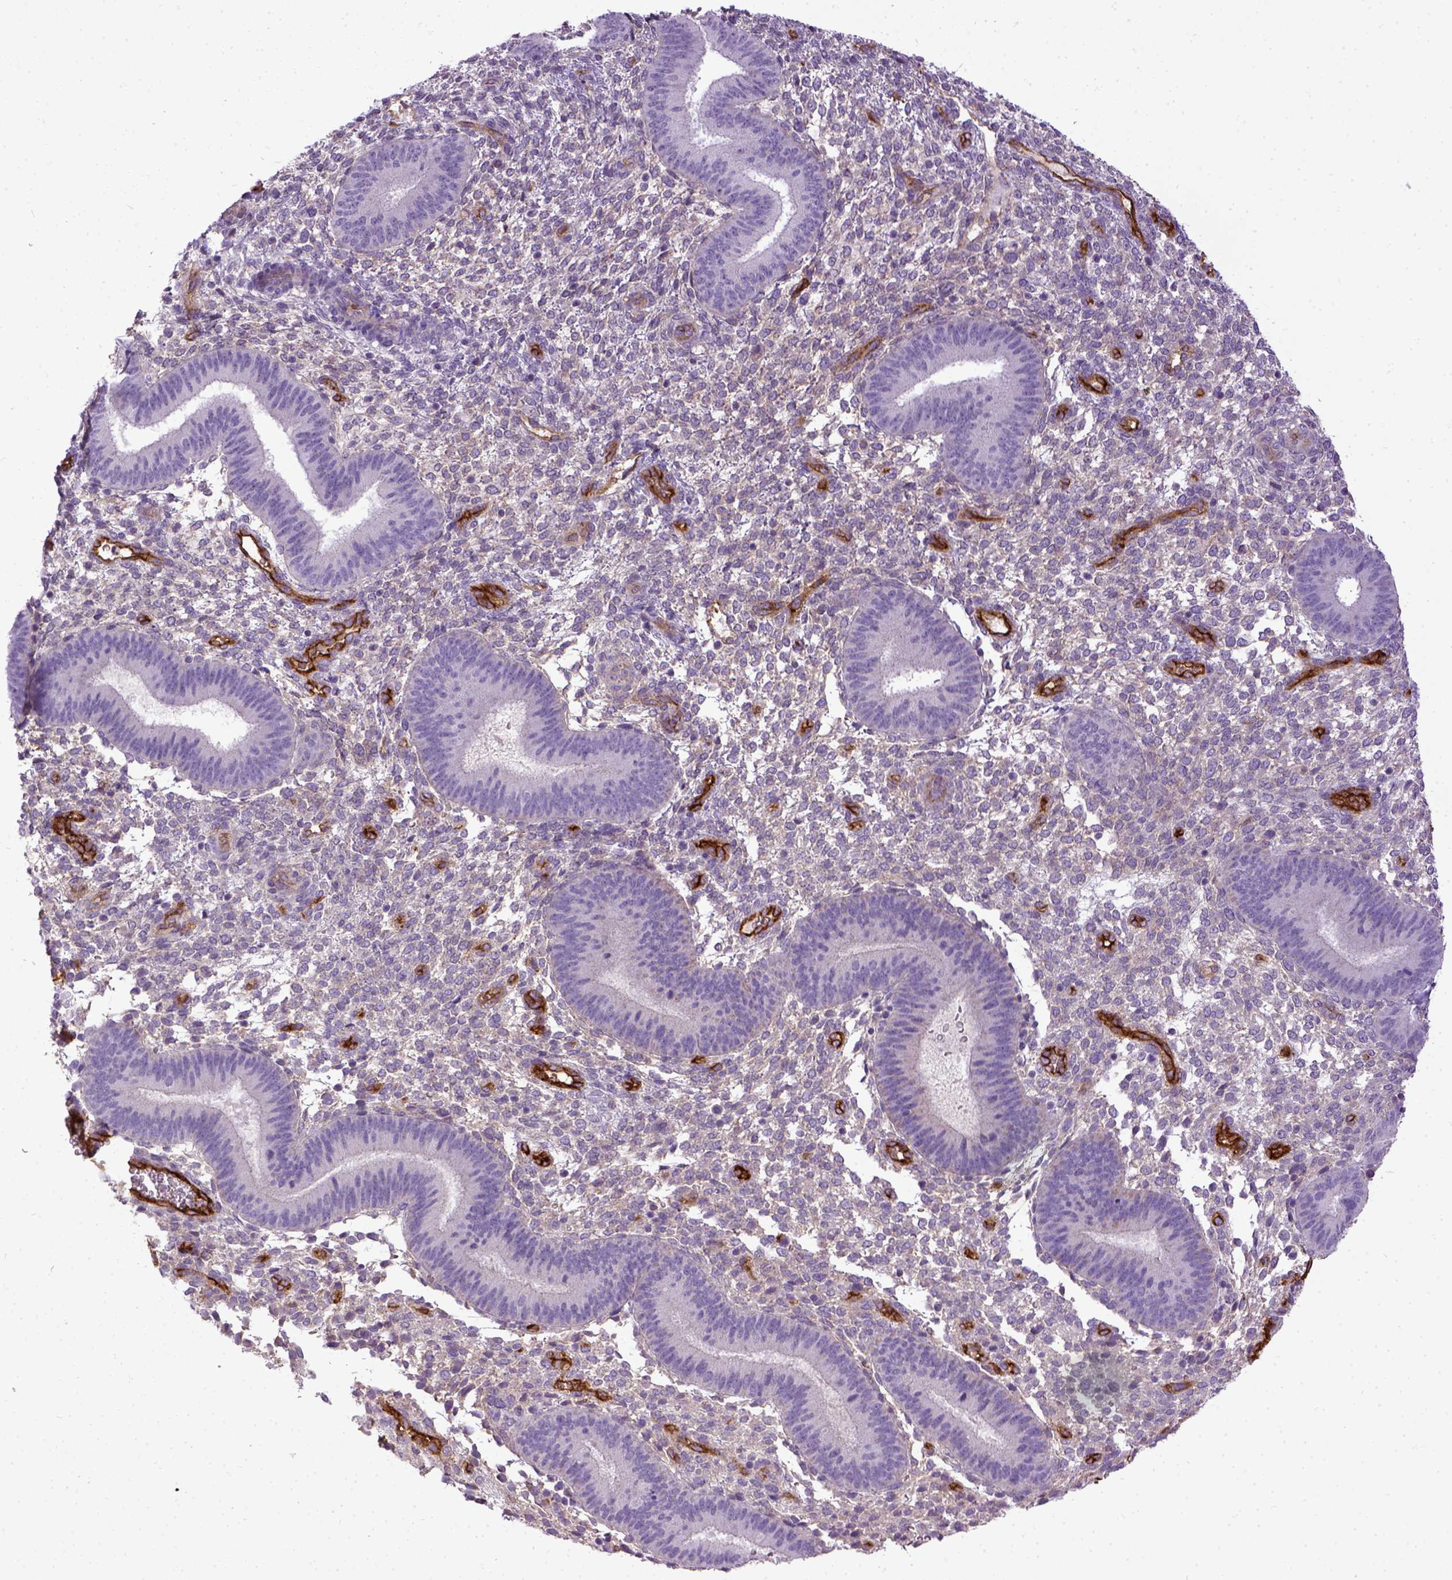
{"staining": {"intensity": "negative", "quantity": "none", "location": "none"}, "tissue": "endometrium", "cell_type": "Cells in endometrial stroma", "image_type": "normal", "snomed": [{"axis": "morphology", "description": "Normal tissue, NOS"}, {"axis": "topography", "description": "Endometrium"}], "caption": "This micrograph is of normal endometrium stained with immunohistochemistry to label a protein in brown with the nuclei are counter-stained blue. There is no staining in cells in endometrial stroma.", "gene": "ENG", "patient": {"sex": "female", "age": 39}}